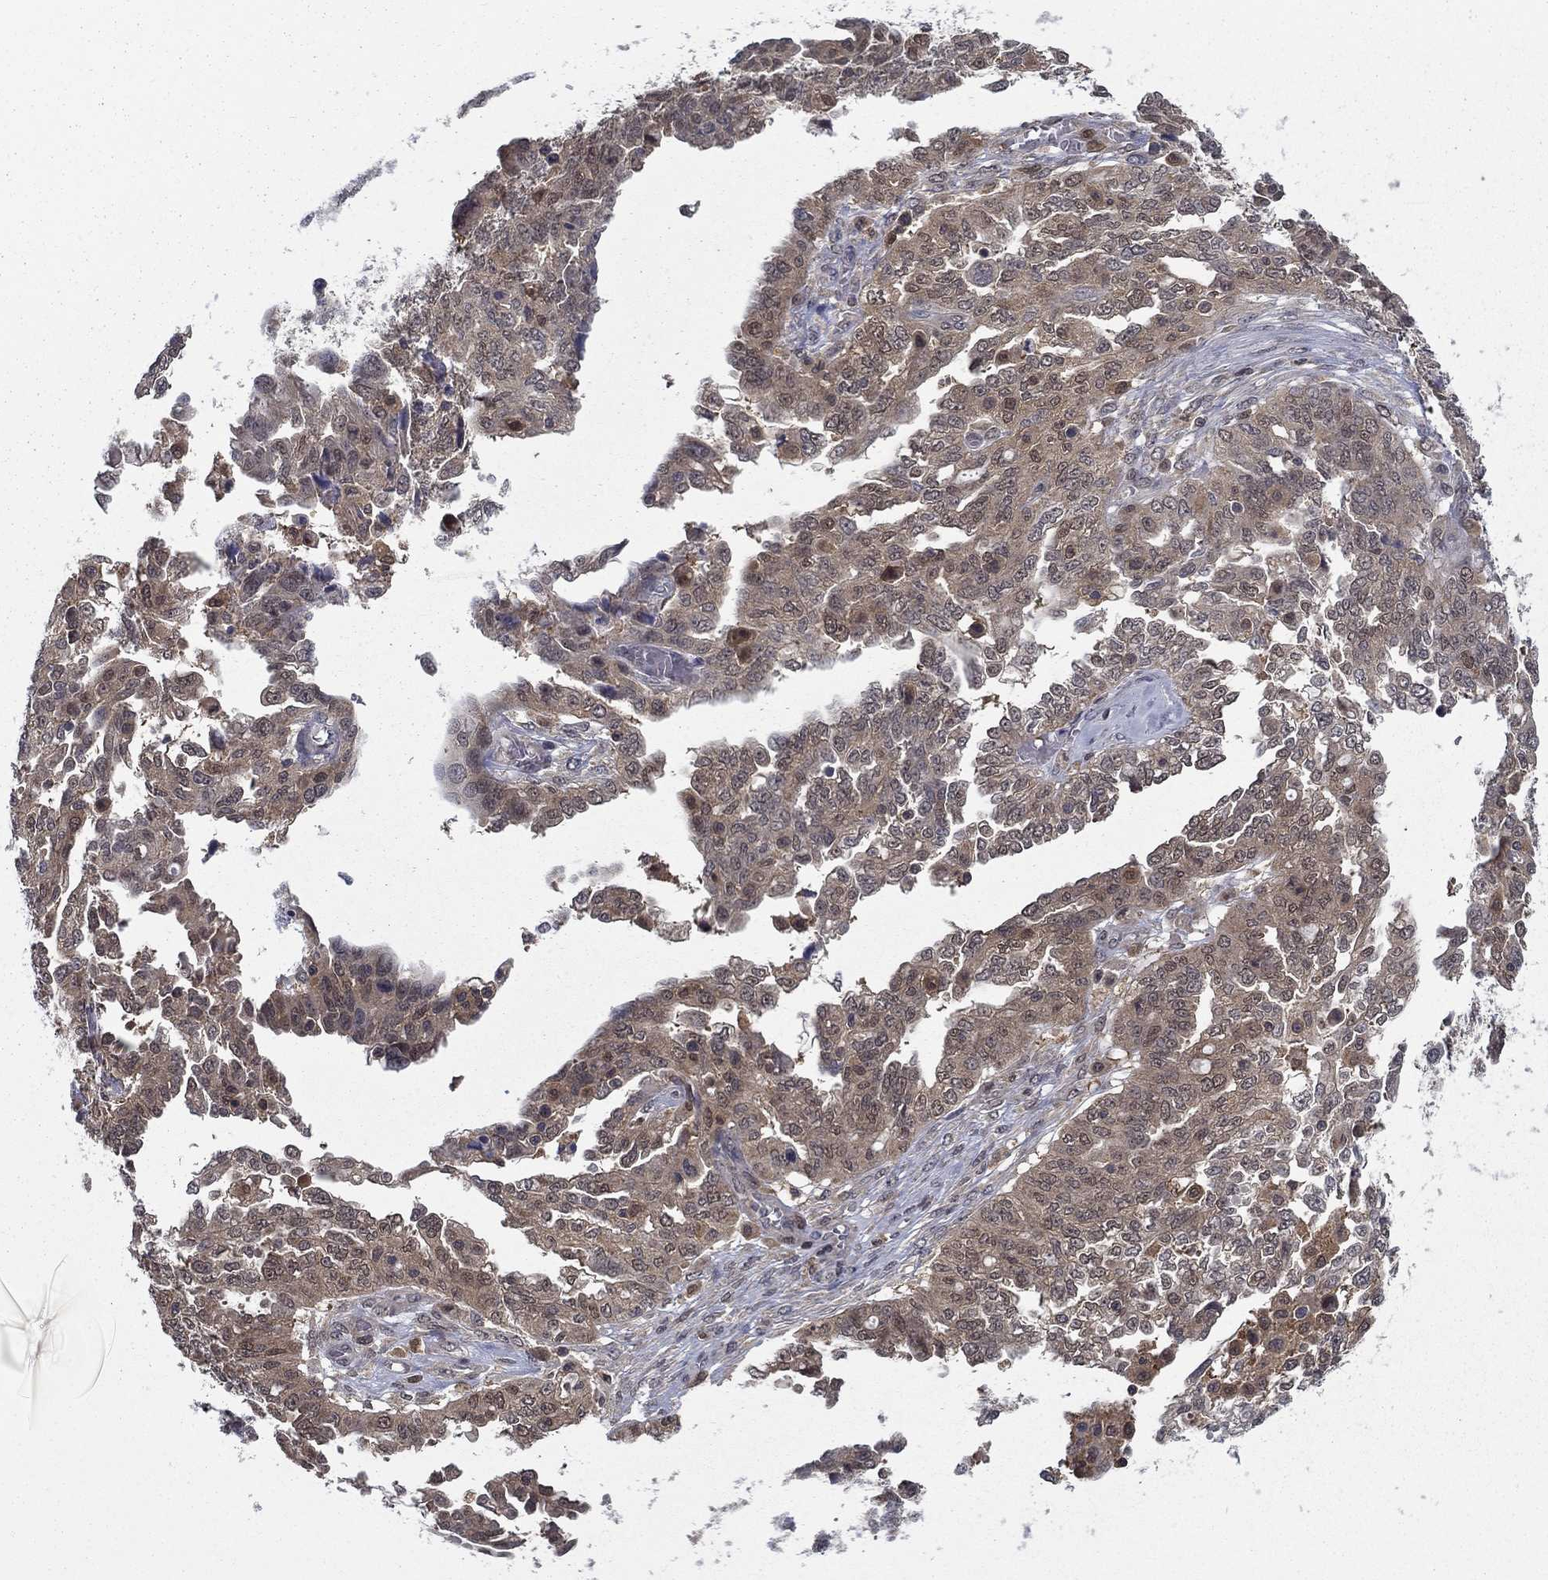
{"staining": {"intensity": "weak", "quantity": "25%-75%", "location": "cytoplasmic/membranous"}, "tissue": "ovarian cancer", "cell_type": "Tumor cells", "image_type": "cancer", "snomed": [{"axis": "morphology", "description": "Cystadenocarcinoma, serous, NOS"}, {"axis": "topography", "description": "Ovary"}], "caption": "Weak cytoplasmic/membranous positivity for a protein is identified in about 25%-75% of tumor cells of ovarian cancer (serous cystadenocarcinoma) using IHC.", "gene": "NIT2", "patient": {"sex": "female", "age": 67}}